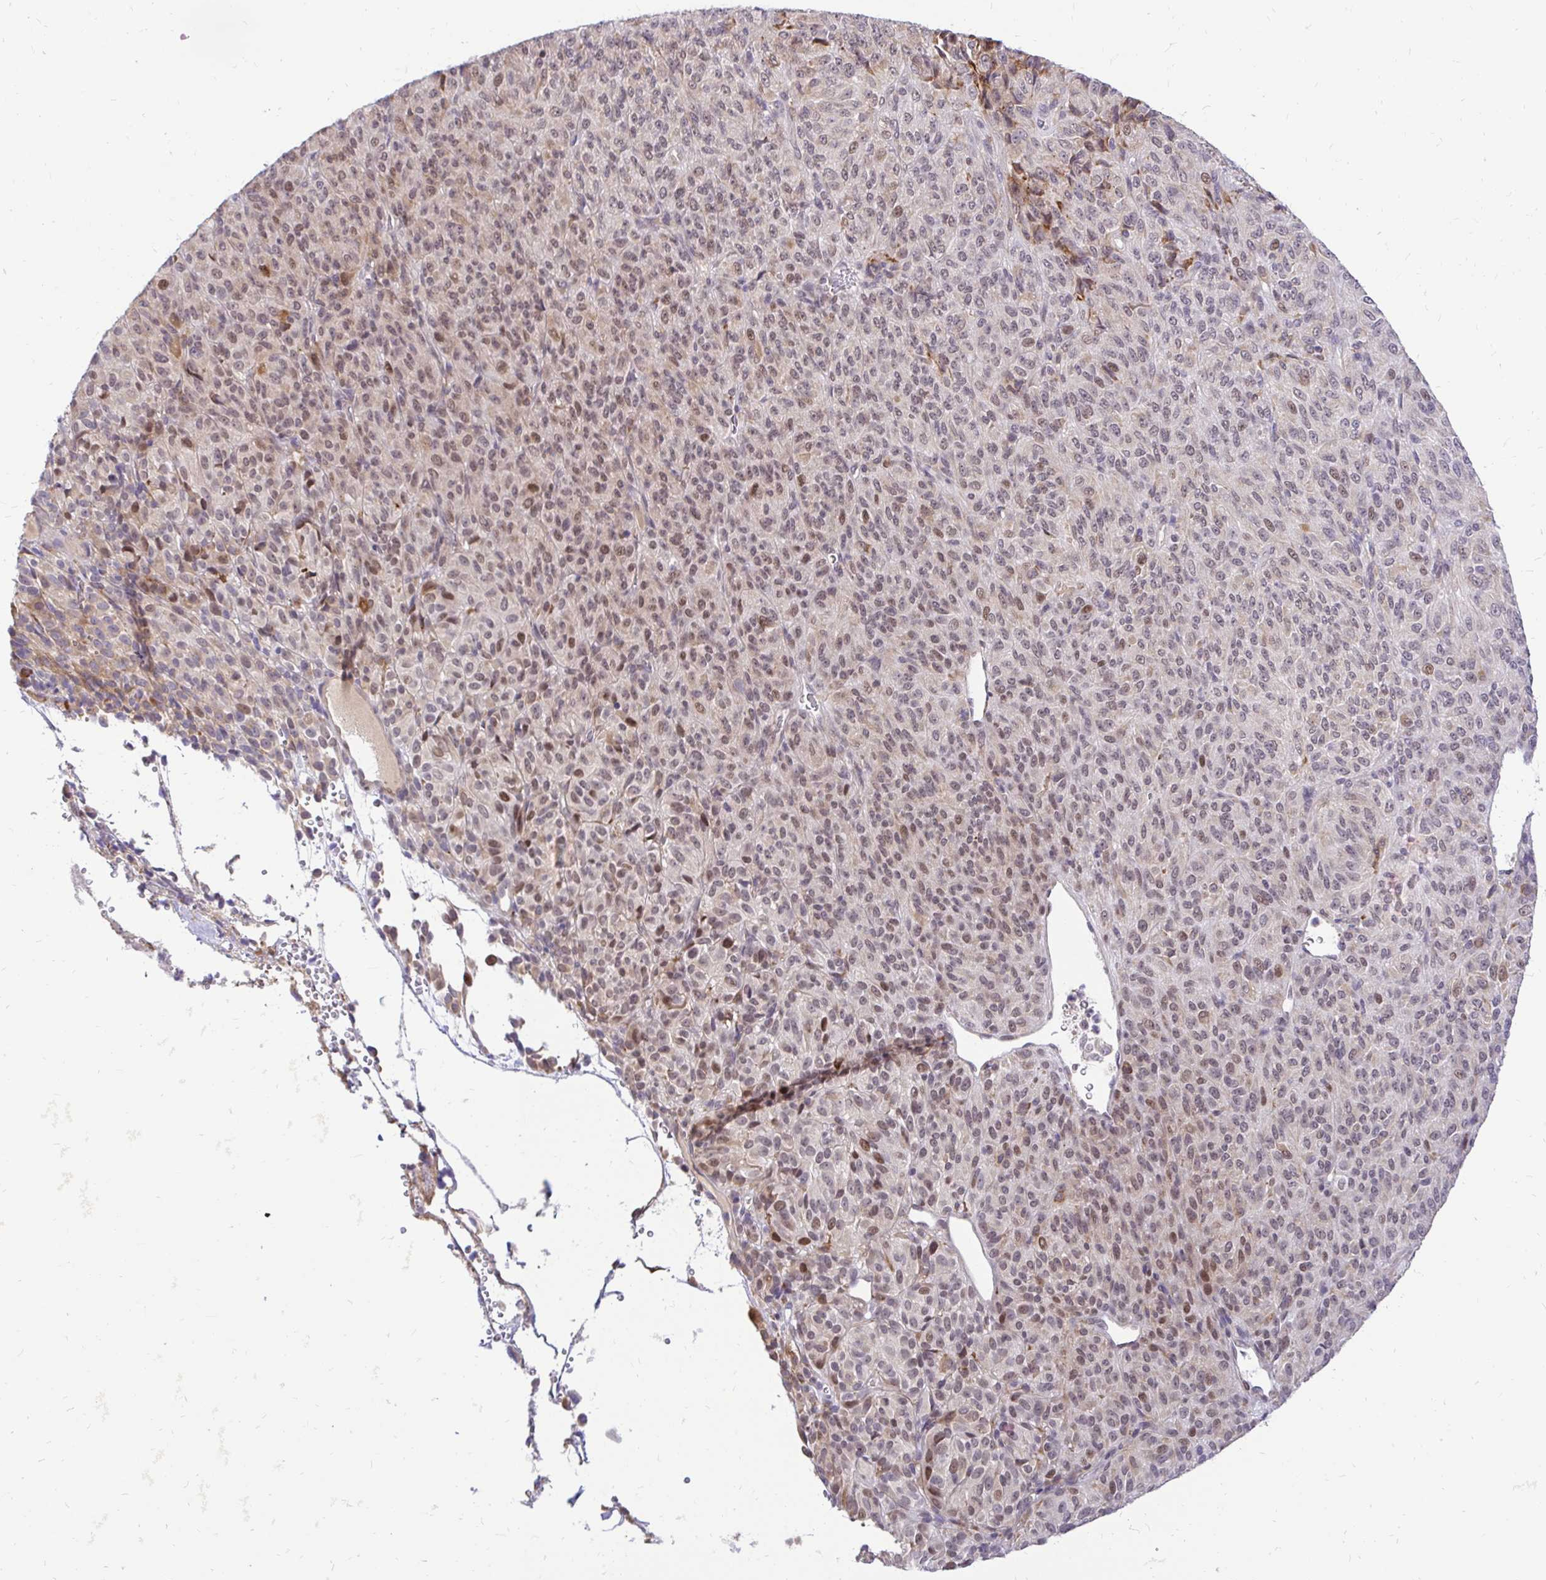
{"staining": {"intensity": "moderate", "quantity": "25%-75%", "location": "nuclear"}, "tissue": "melanoma", "cell_type": "Tumor cells", "image_type": "cancer", "snomed": [{"axis": "morphology", "description": "Malignant melanoma, Metastatic site"}, {"axis": "topography", "description": "Brain"}], "caption": "Moderate nuclear staining is present in about 25%-75% of tumor cells in melanoma.", "gene": "NAALAD2", "patient": {"sex": "female", "age": 56}}